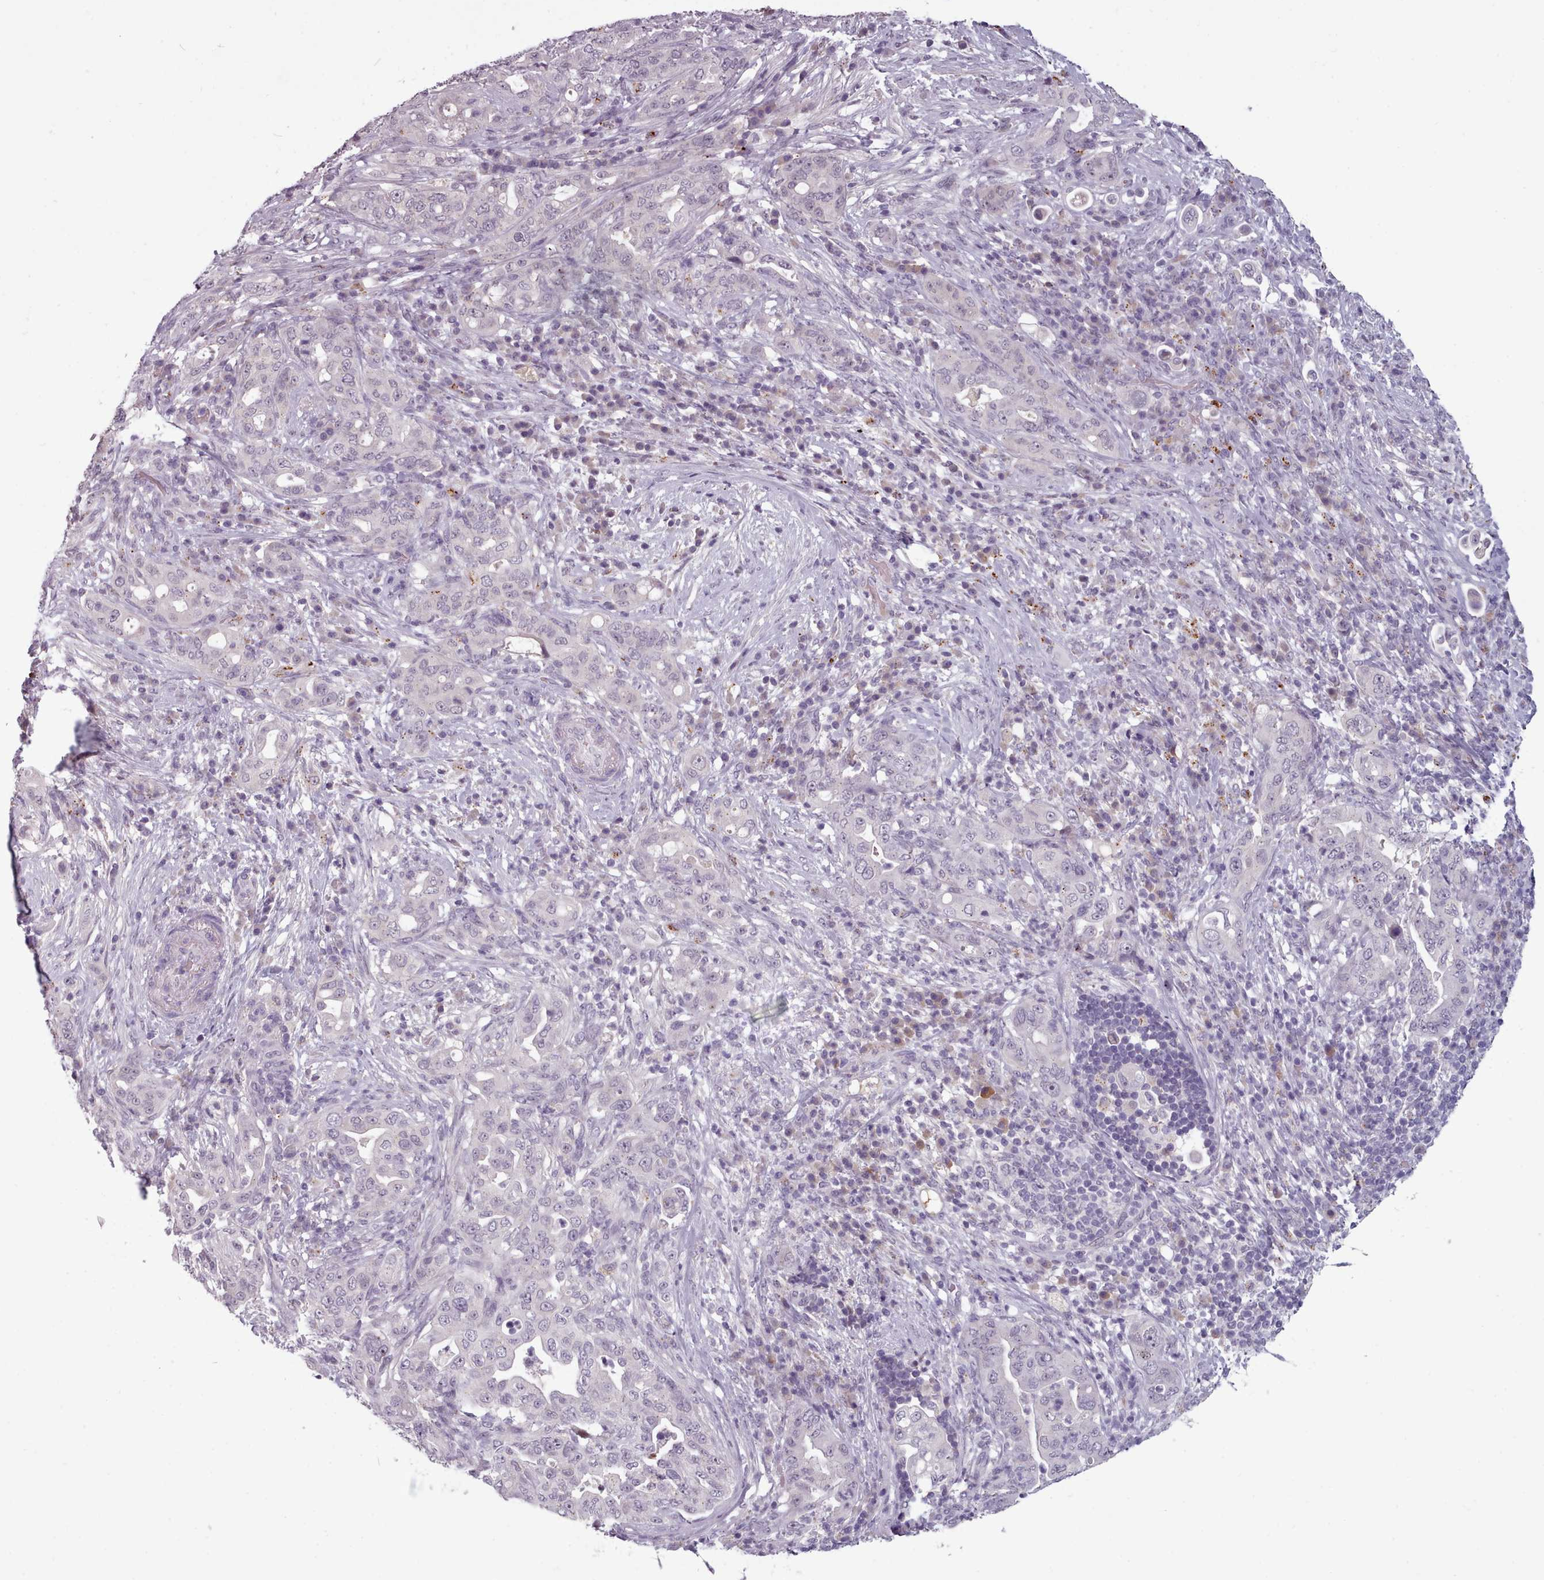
{"staining": {"intensity": "negative", "quantity": "none", "location": "none"}, "tissue": "pancreatic cancer", "cell_type": "Tumor cells", "image_type": "cancer", "snomed": [{"axis": "morphology", "description": "Adenocarcinoma, NOS"}, {"axis": "topography", "description": "Pancreas"}], "caption": "Tumor cells show no significant protein positivity in adenocarcinoma (pancreatic). (DAB (3,3'-diaminobenzidine) immunohistochemistry (IHC) visualized using brightfield microscopy, high magnification).", "gene": "PBX4", "patient": {"sex": "female", "age": 63}}